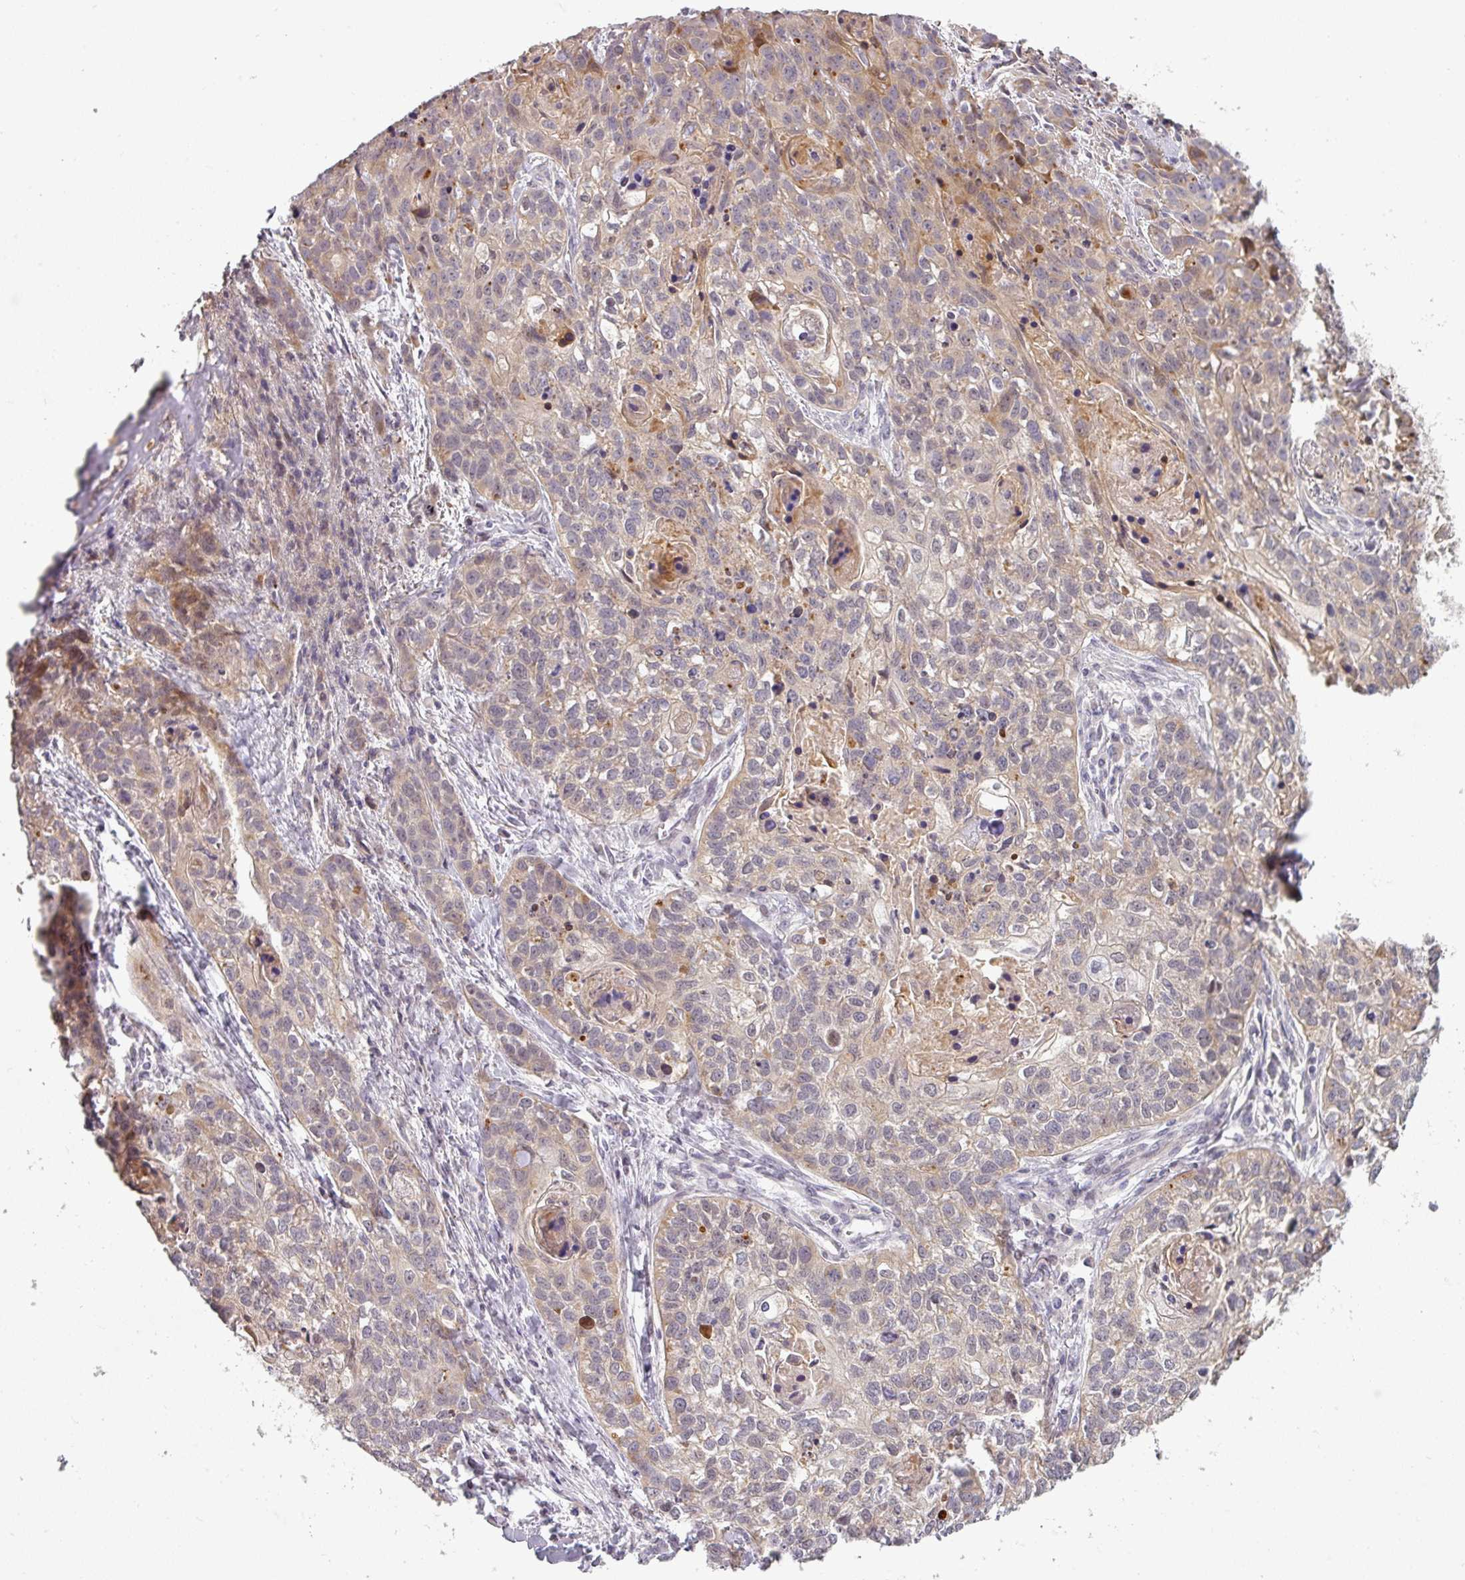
{"staining": {"intensity": "weak", "quantity": "<25%", "location": "cytoplasmic/membranous"}, "tissue": "lung cancer", "cell_type": "Tumor cells", "image_type": "cancer", "snomed": [{"axis": "morphology", "description": "Squamous cell carcinoma, NOS"}, {"axis": "topography", "description": "Lung"}], "caption": "Tumor cells show no significant expression in squamous cell carcinoma (lung).", "gene": "C2orf16", "patient": {"sex": "male", "age": 74}}